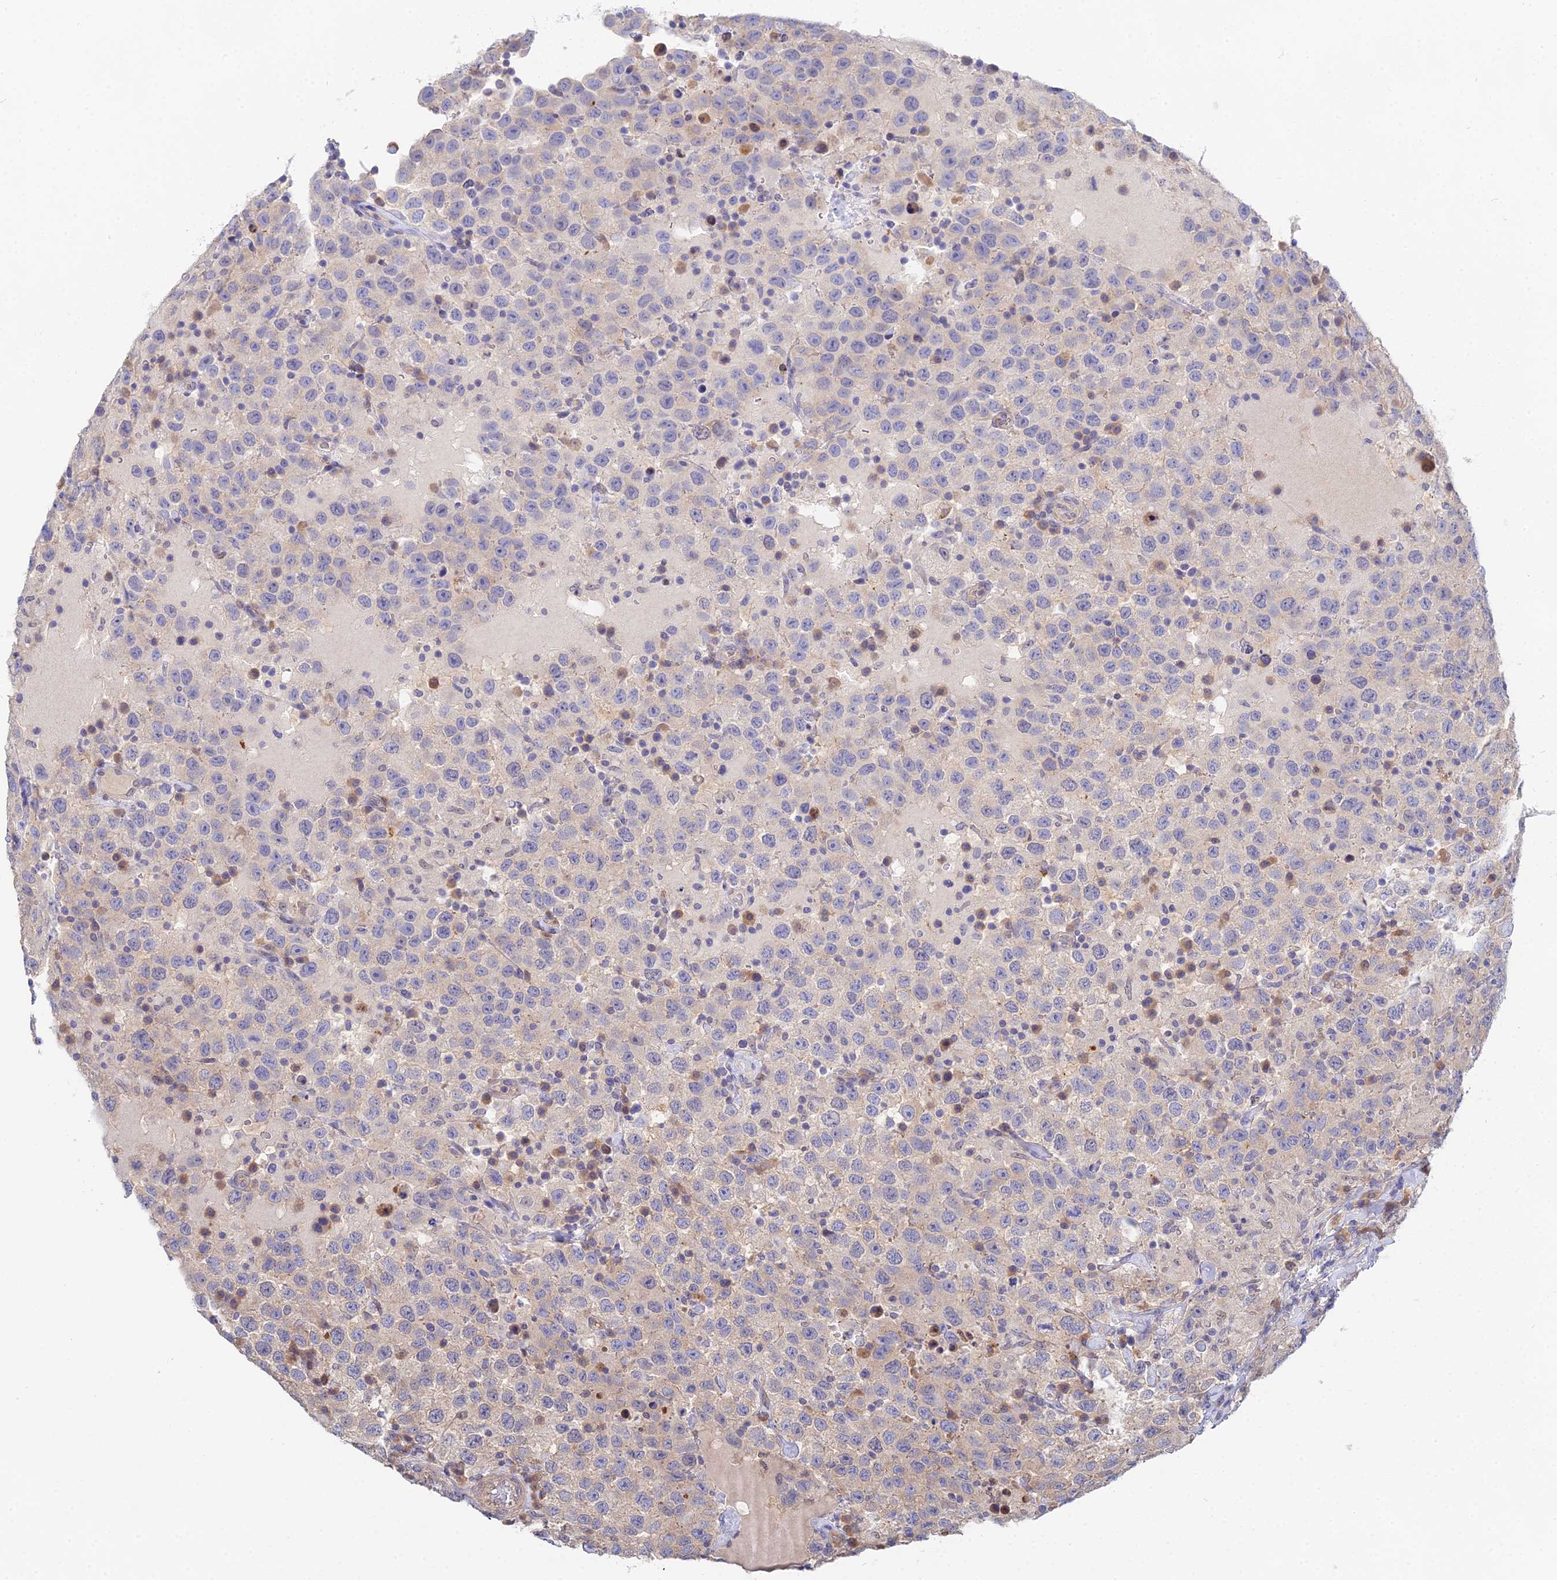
{"staining": {"intensity": "negative", "quantity": "none", "location": "none"}, "tissue": "testis cancer", "cell_type": "Tumor cells", "image_type": "cancer", "snomed": [{"axis": "morphology", "description": "Seminoma, NOS"}, {"axis": "topography", "description": "Testis"}], "caption": "Immunohistochemical staining of human seminoma (testis) reveals no significant staining in tumor cells.", "gene": "DNAH14", "patient": {"sex": "male", "age": 41}}